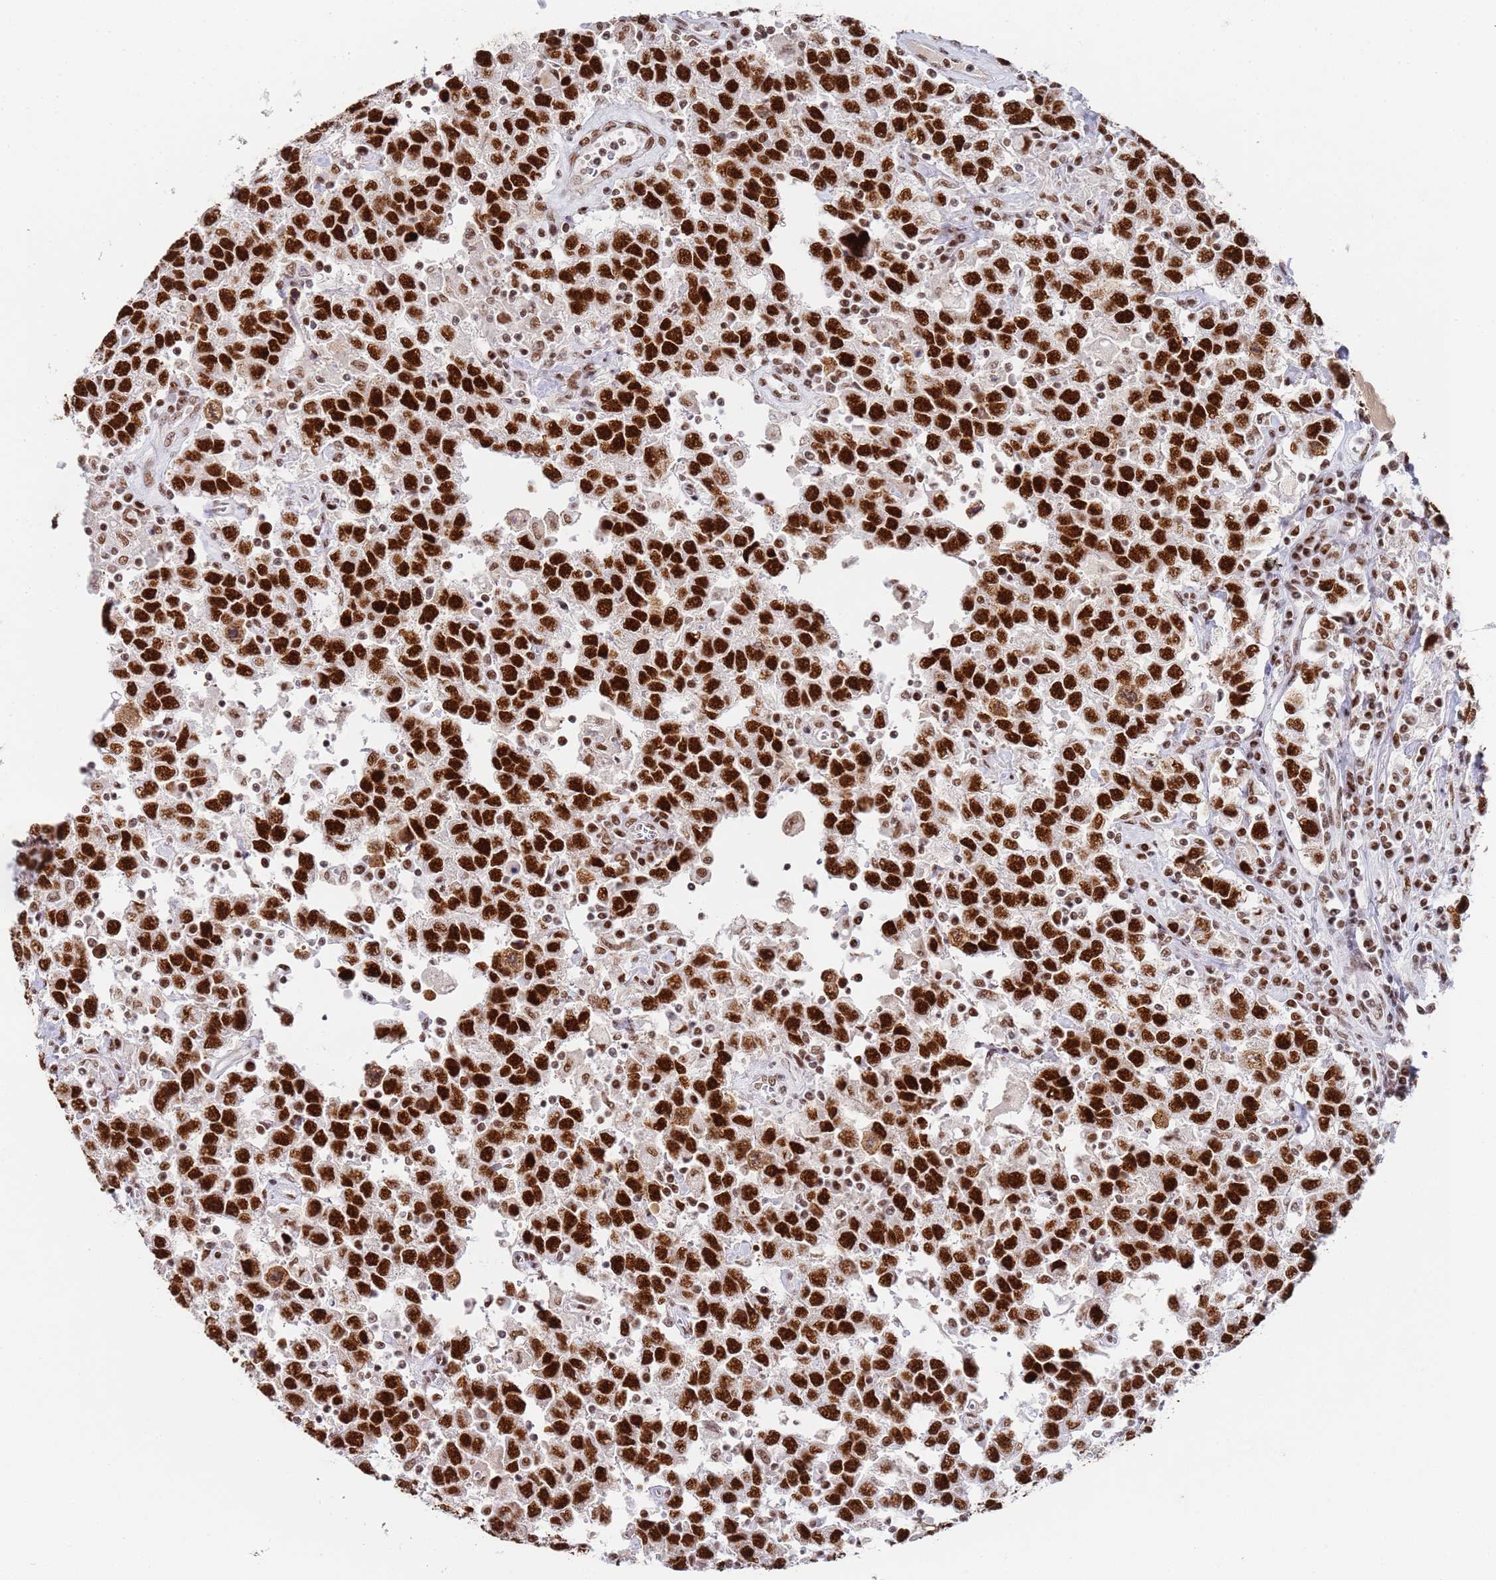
{"staining": {"intensity": "strong", "quantity": ">75%", "location": "nuclear"}, "tissue": "testis cancer", "cell_type": "Tumor cells", "image_type": "cancer", "snomed": [{"axis": "morphology", "description": "Seminoma, NOS"}, {"axis": "topography", "description": "Testis"}], "caption": "This photomicrograph reveals IHC staining of testis cancer, with high strong nuclear positivity in approximately >75% of tumor cells.", "gene": "AKAP8L", "patient": {"sex": "male", "age": 41}}